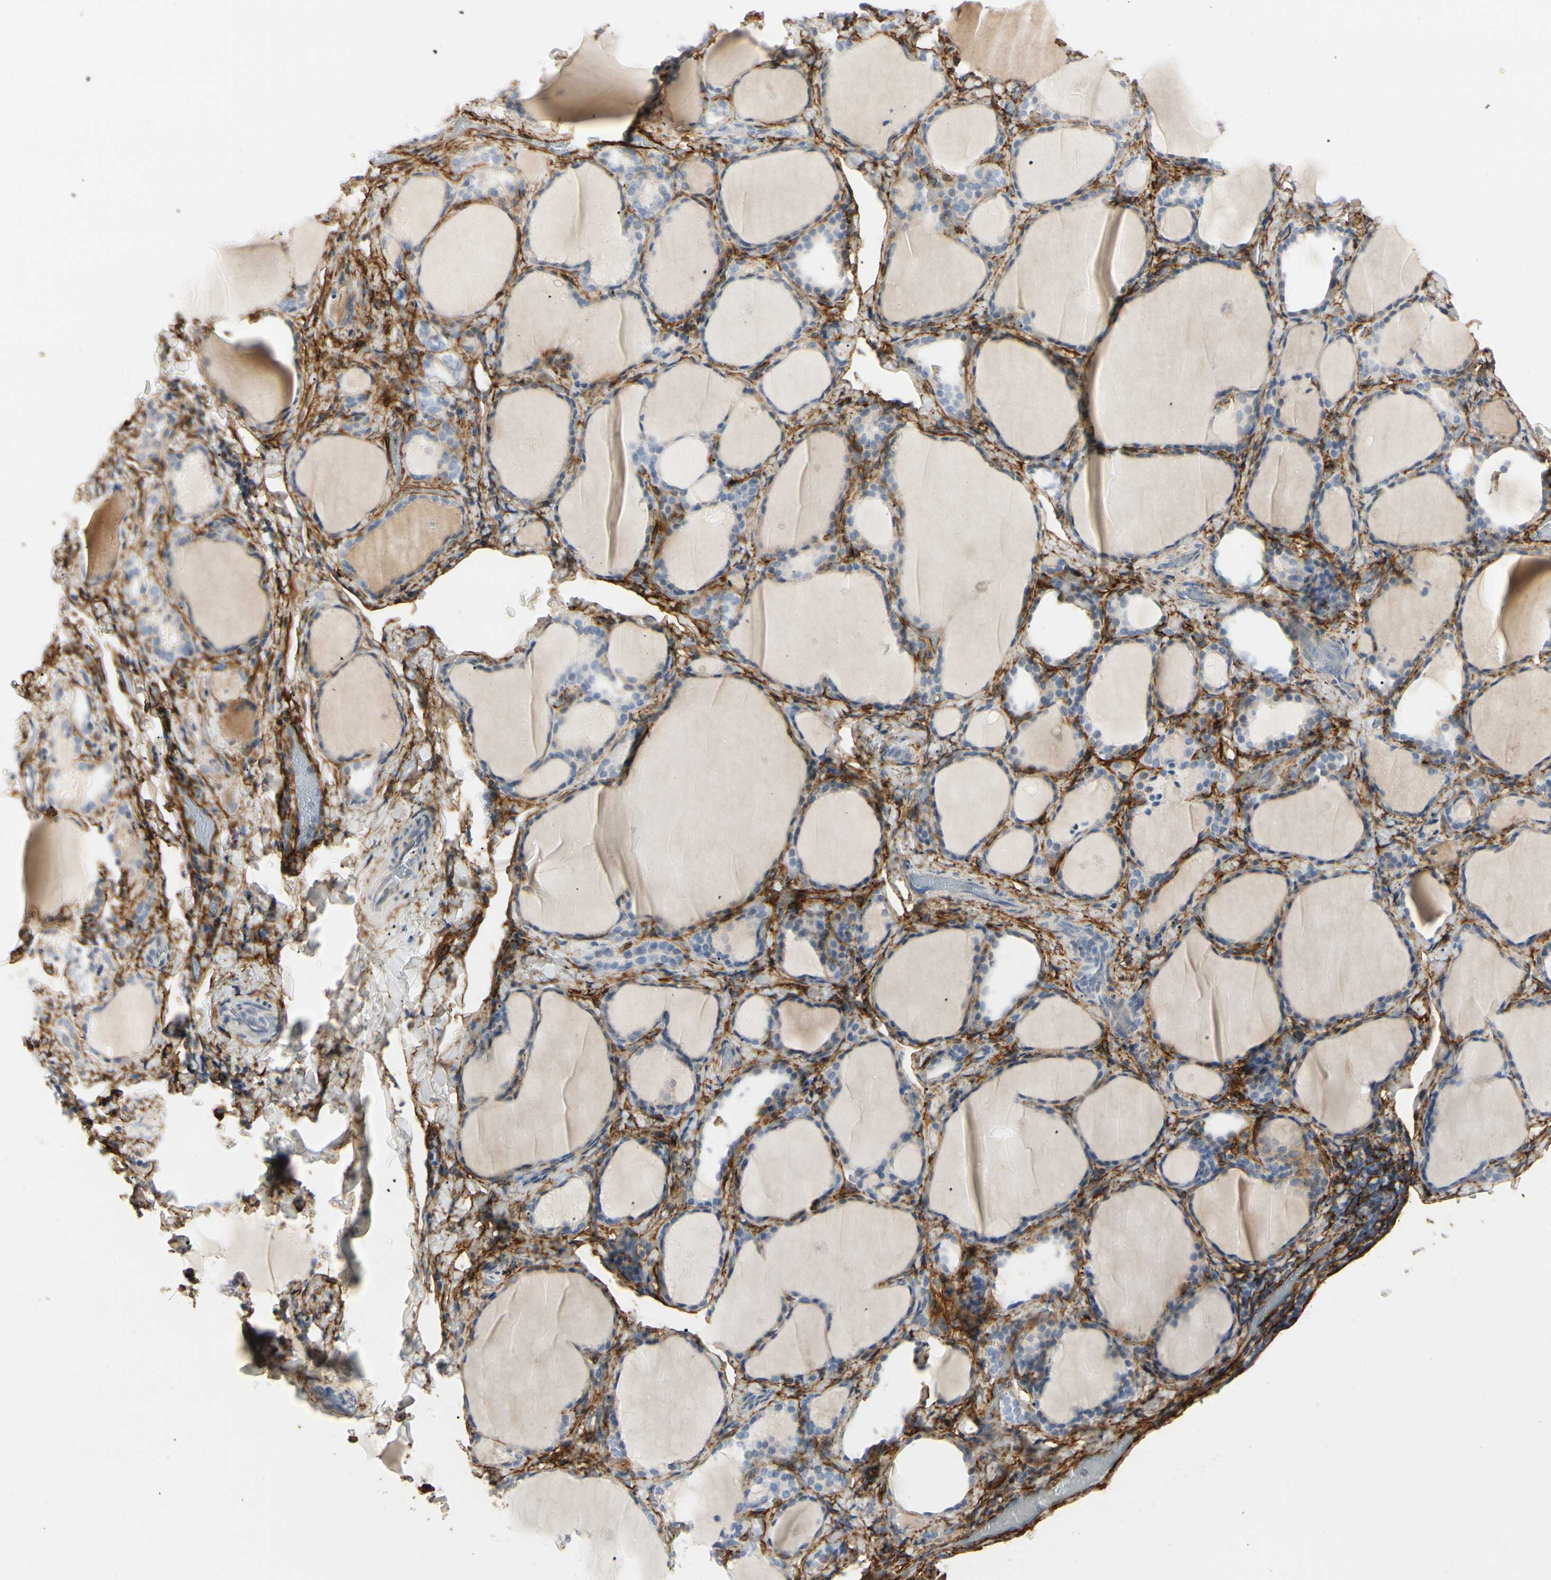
{"staining": {"intensity": "negative", "quantity": "none", "location": "none"}, "tissue": "thyroid gland", "cell_type": "Glandular cells", "image_type": "normal", "snomed": [{"axis": "morphology", "description": "Normal tissue, NOS"}, {"axis": "morphology", "description": "Papillary adenocarcinoma, NOS"}, {"axis": "topography", "description": "Thyroid gland"}], "caption": "IHC of benign thyroid gland displays no expression in glandular cells. (IHC, brightfield microscopy, high magnification).", "gene": "GGT5", "patient": {"sex": "female", "age": 30}}